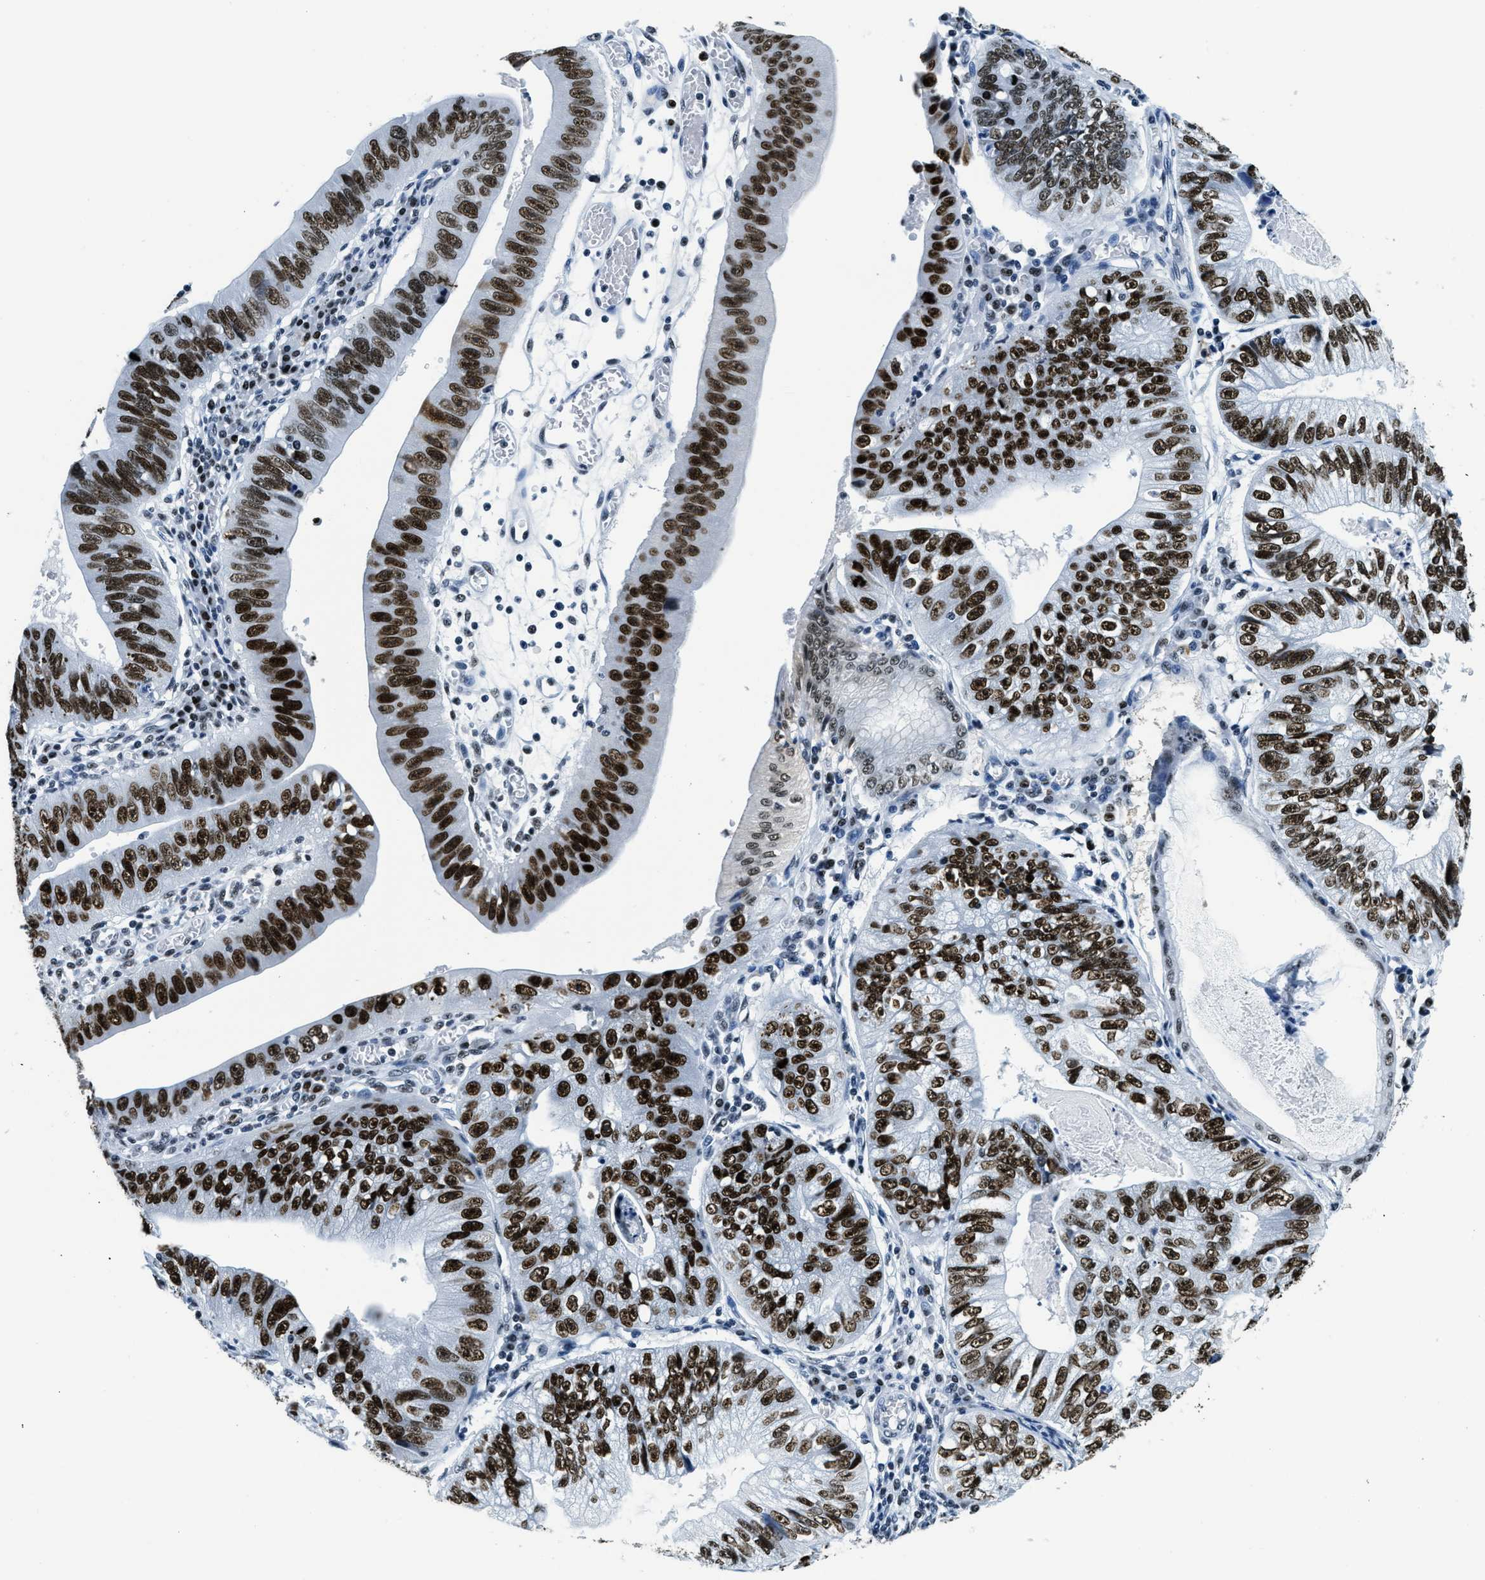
{"staining": {"intensity": "strong", "quantity": ">75%", "location": "nuclear"}, "tissue": "stomach cancer", "cell_type": "Tumor cells", "image_type": "cancer", "snomed": [{"axis": "morphology", "description": "Adenocarcinoma, NOS"}, {"axis": "topography", "description": "Stomach"}], "caption": "DAB immunohistochemical staining of stomach cancer reveals strong nuclear protein positivity in approximately >75% of tumor cells.", "gene": "TOP1", "patient": {"sex": "male", "age": 59}}